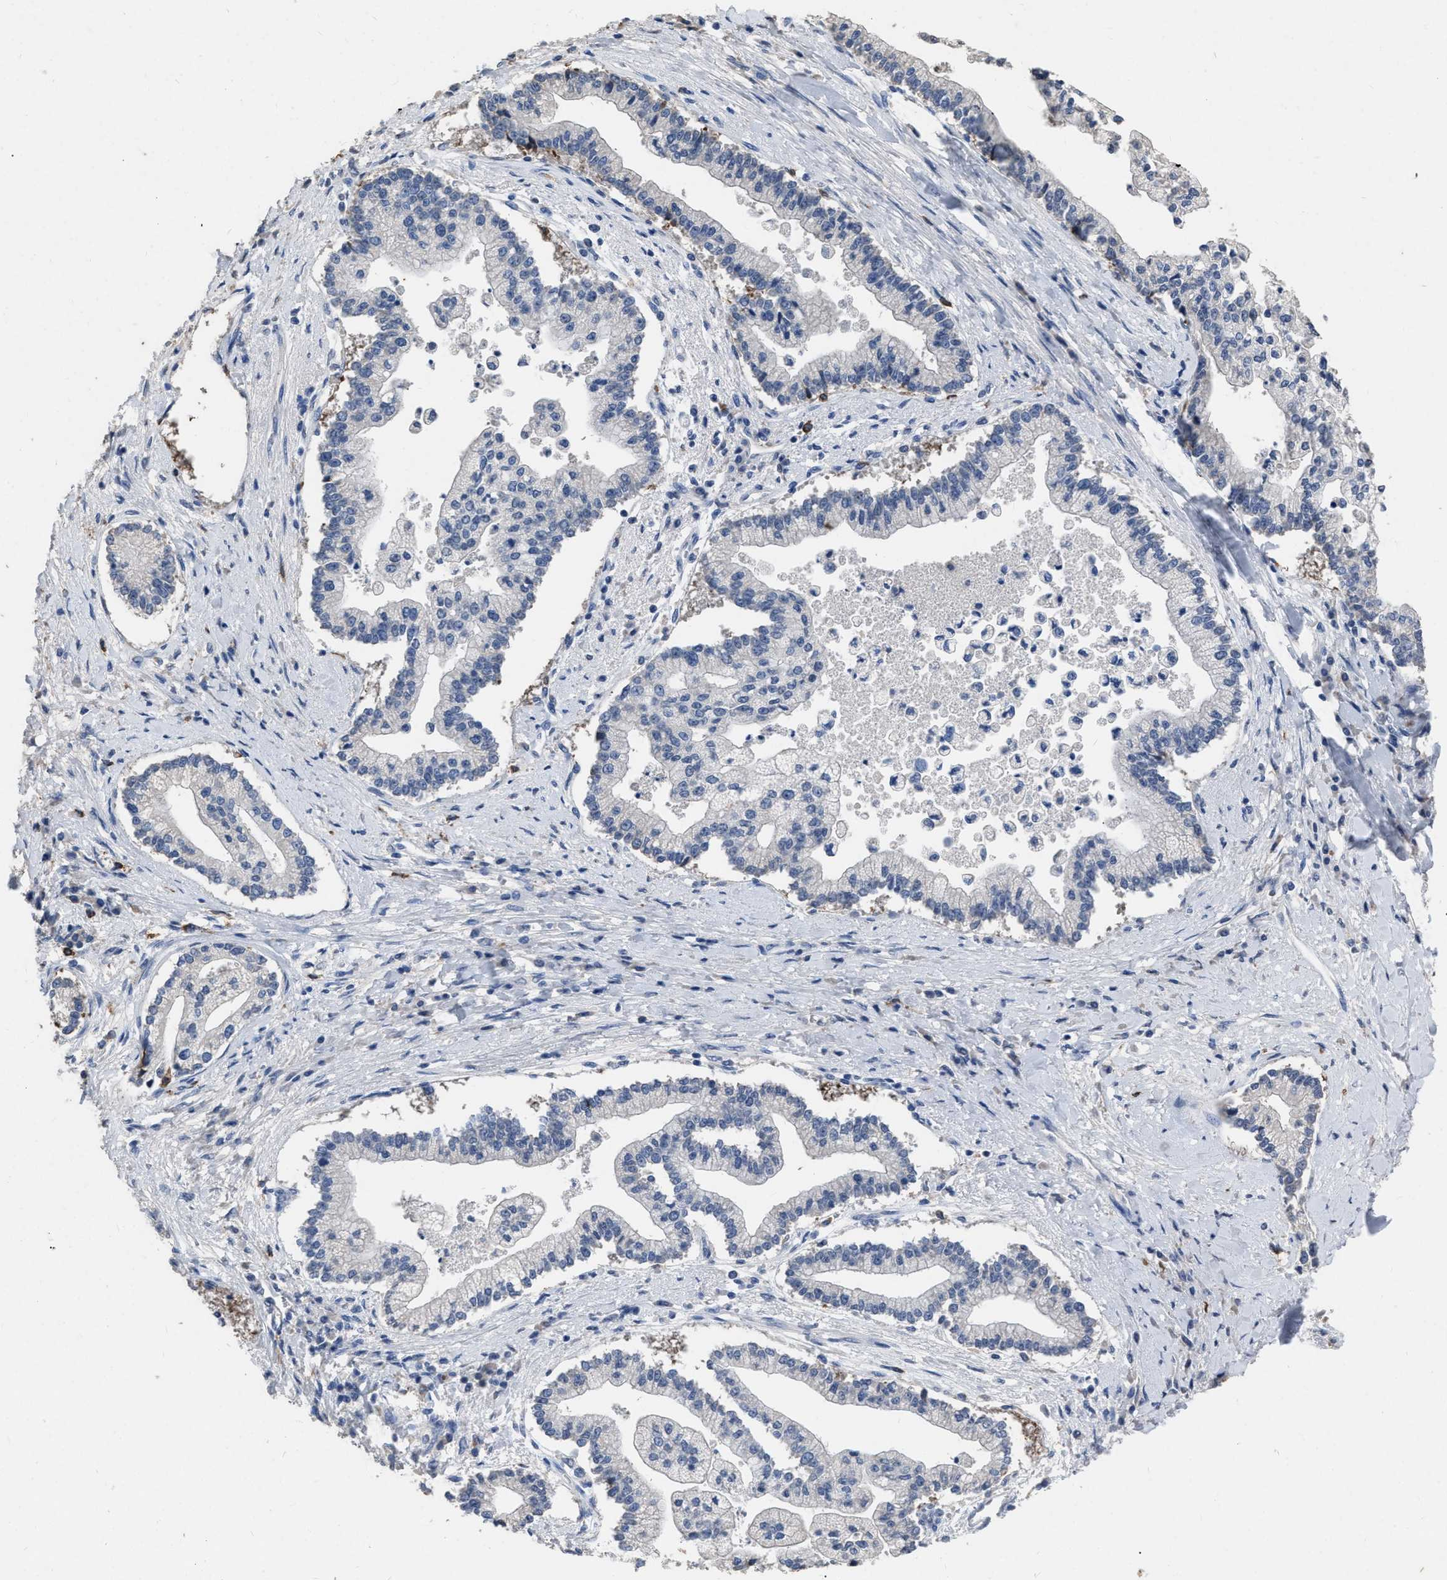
{"staining": {"intensity": "negative", "quantity": "none", "location": "none"}, "tissue": "liver cancer", "cell_type": "Tumor cells", "image_type": "cancer", "snomed": [{"axis": "morphology", "description": "Cholangiocarcinoma"}, {"axis": "topography", "description": "Liver"}], "caption": "Human liver cholangiocarcinoma stained for a protein using immunohistochemistry reveals no staining in tumor cells.", "gene": "HABP2", "patient": {"sex": "male", "age": 50}}